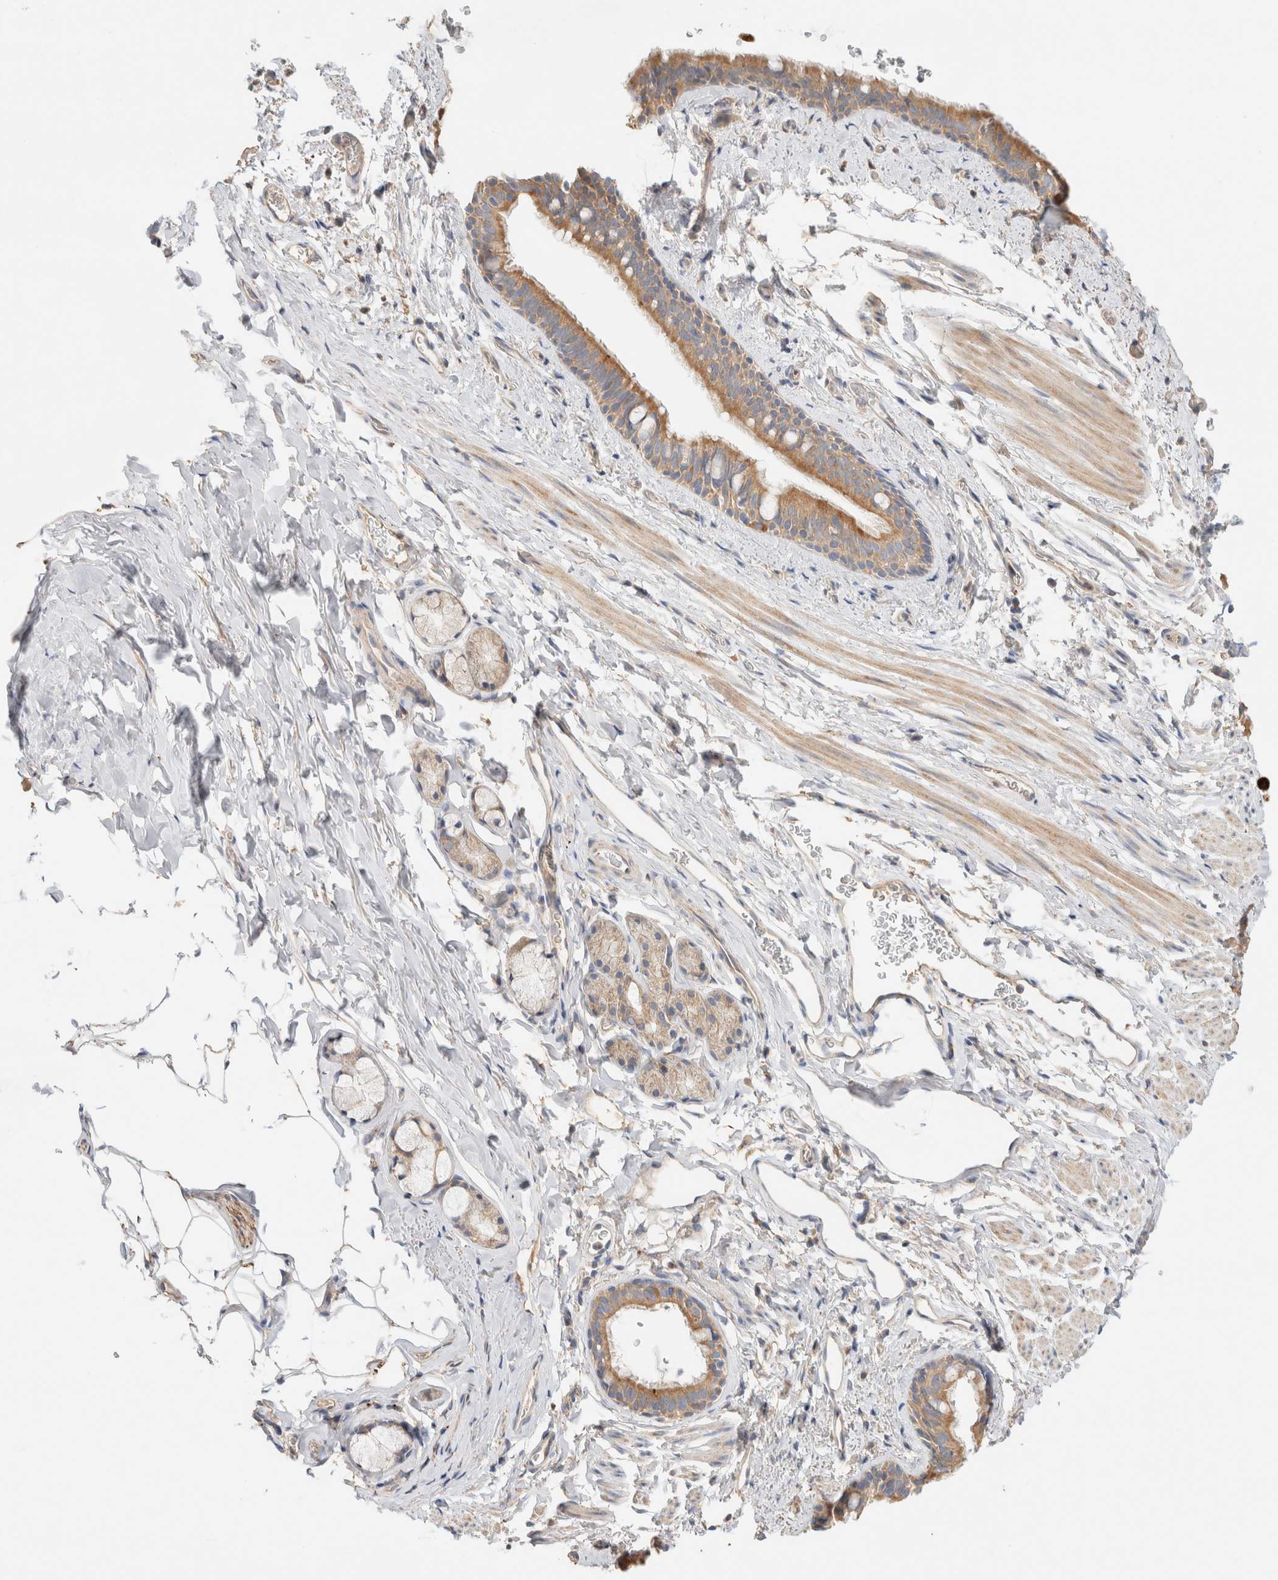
{"staining": {"intensity": "moderate", "quantity": ">75%", "location": "cytoplasmic/membranous"}, "tissue": "bronchus", "cell_type": "Respiratory epithelial cells", "image_type": "normal", "snomed": [{"axis": "morphology", "description": "Normal tissue, NOS"}, {"axis": "topography", "description": "Cartilage tissue"}, {"axis": "topography", "description": "Bronchus"}, {"axis": "topography", "description": "Lung"}], "caption": "The micrograph displays a brown stain indicating the presence of a protein in the cytoplasmic/membranous of respiratory epithelial cells in bronchus.", "gene": "B3GNTL1", "patient": {"sex": "male", "age": 64}}